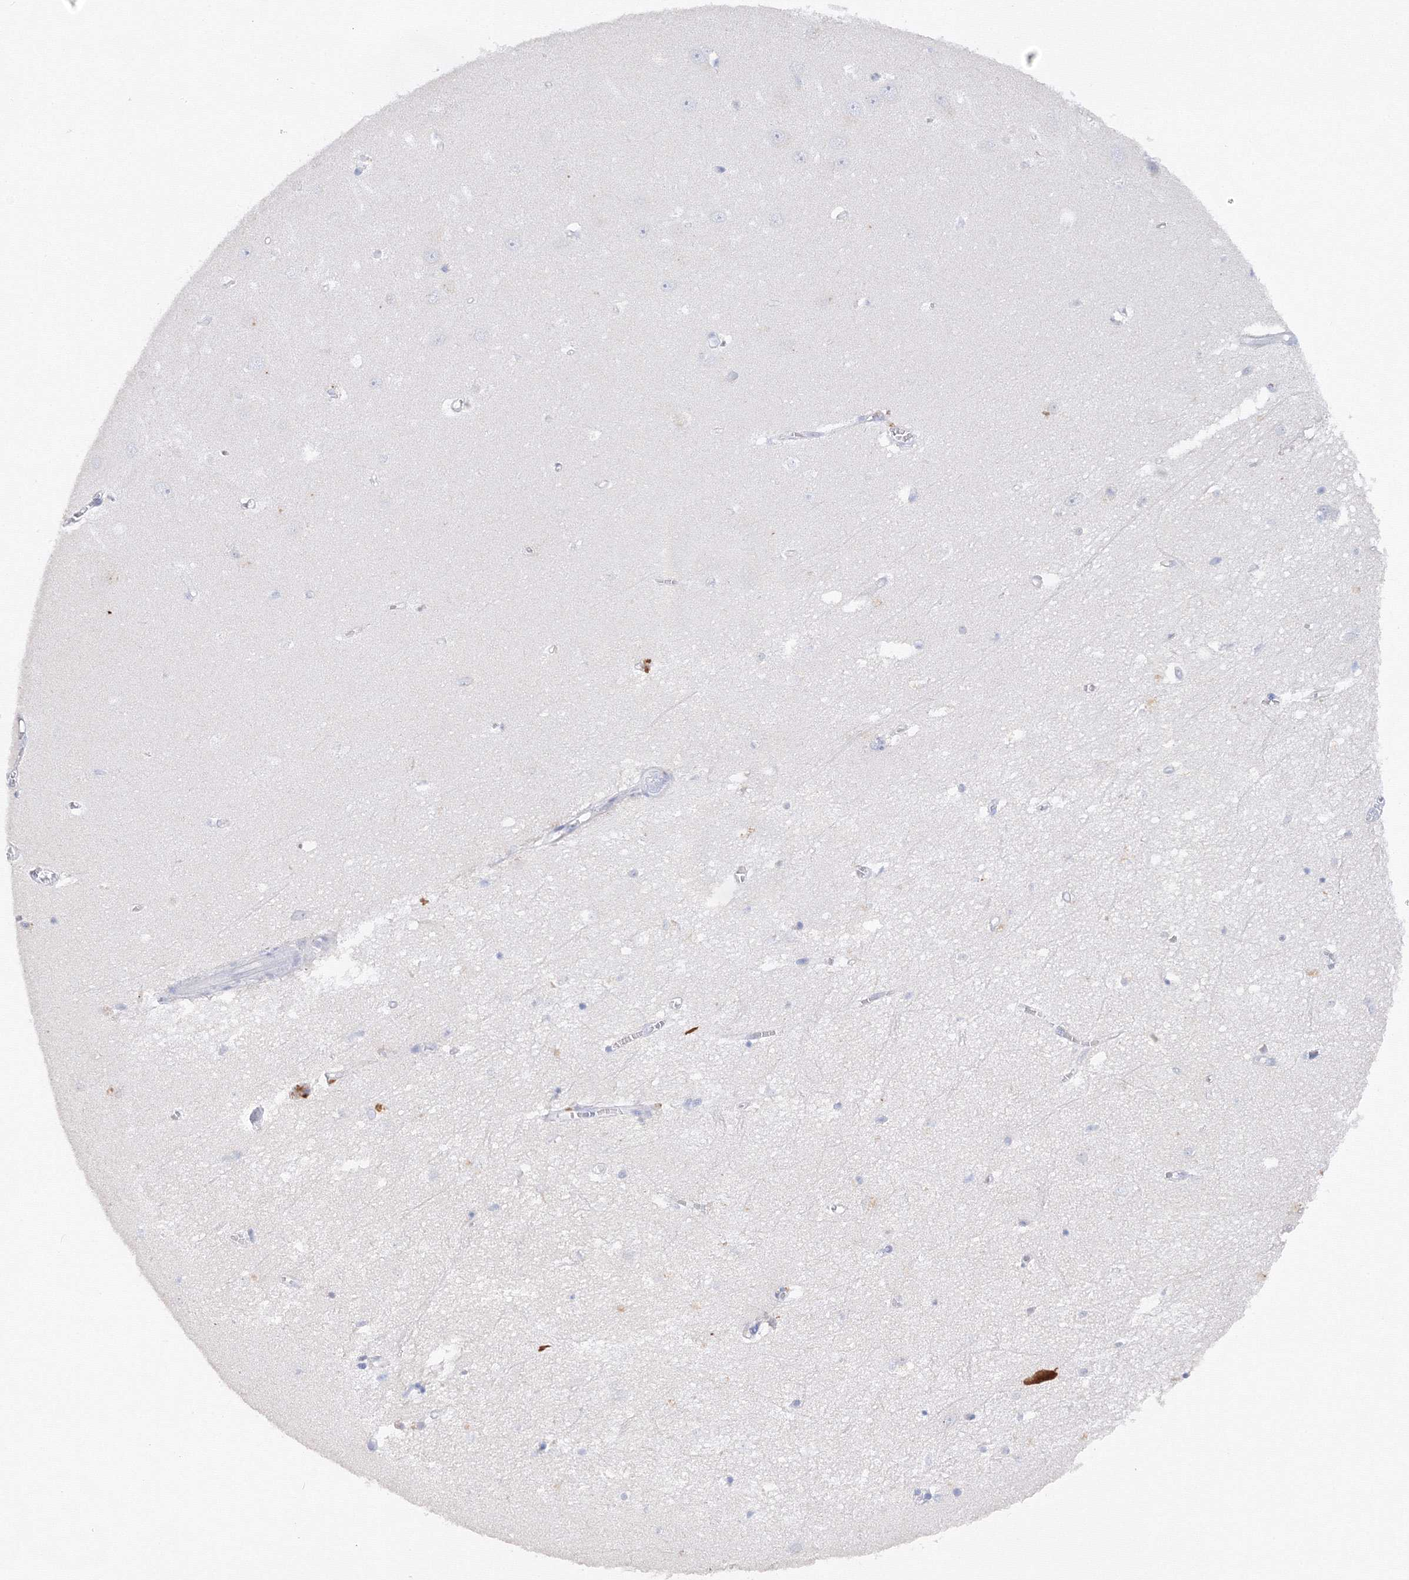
{"staining": {"intensity": "negative", "quantity": "none", "location": "none"}, "tissue": "hippocampus", "cell_type": "Glial cells", "image_type": "normal", "snomed": [{"axis": "morphology", "description": "Normal tissue, NOS"}, {"axis": "topography", "description": "Hippocampus"}], "caption": "Image shows no significant protein staining in glial cells of benign hippocampus.", "gene": "TAMM41", "patient": {"sex": "female", "age": 64}}